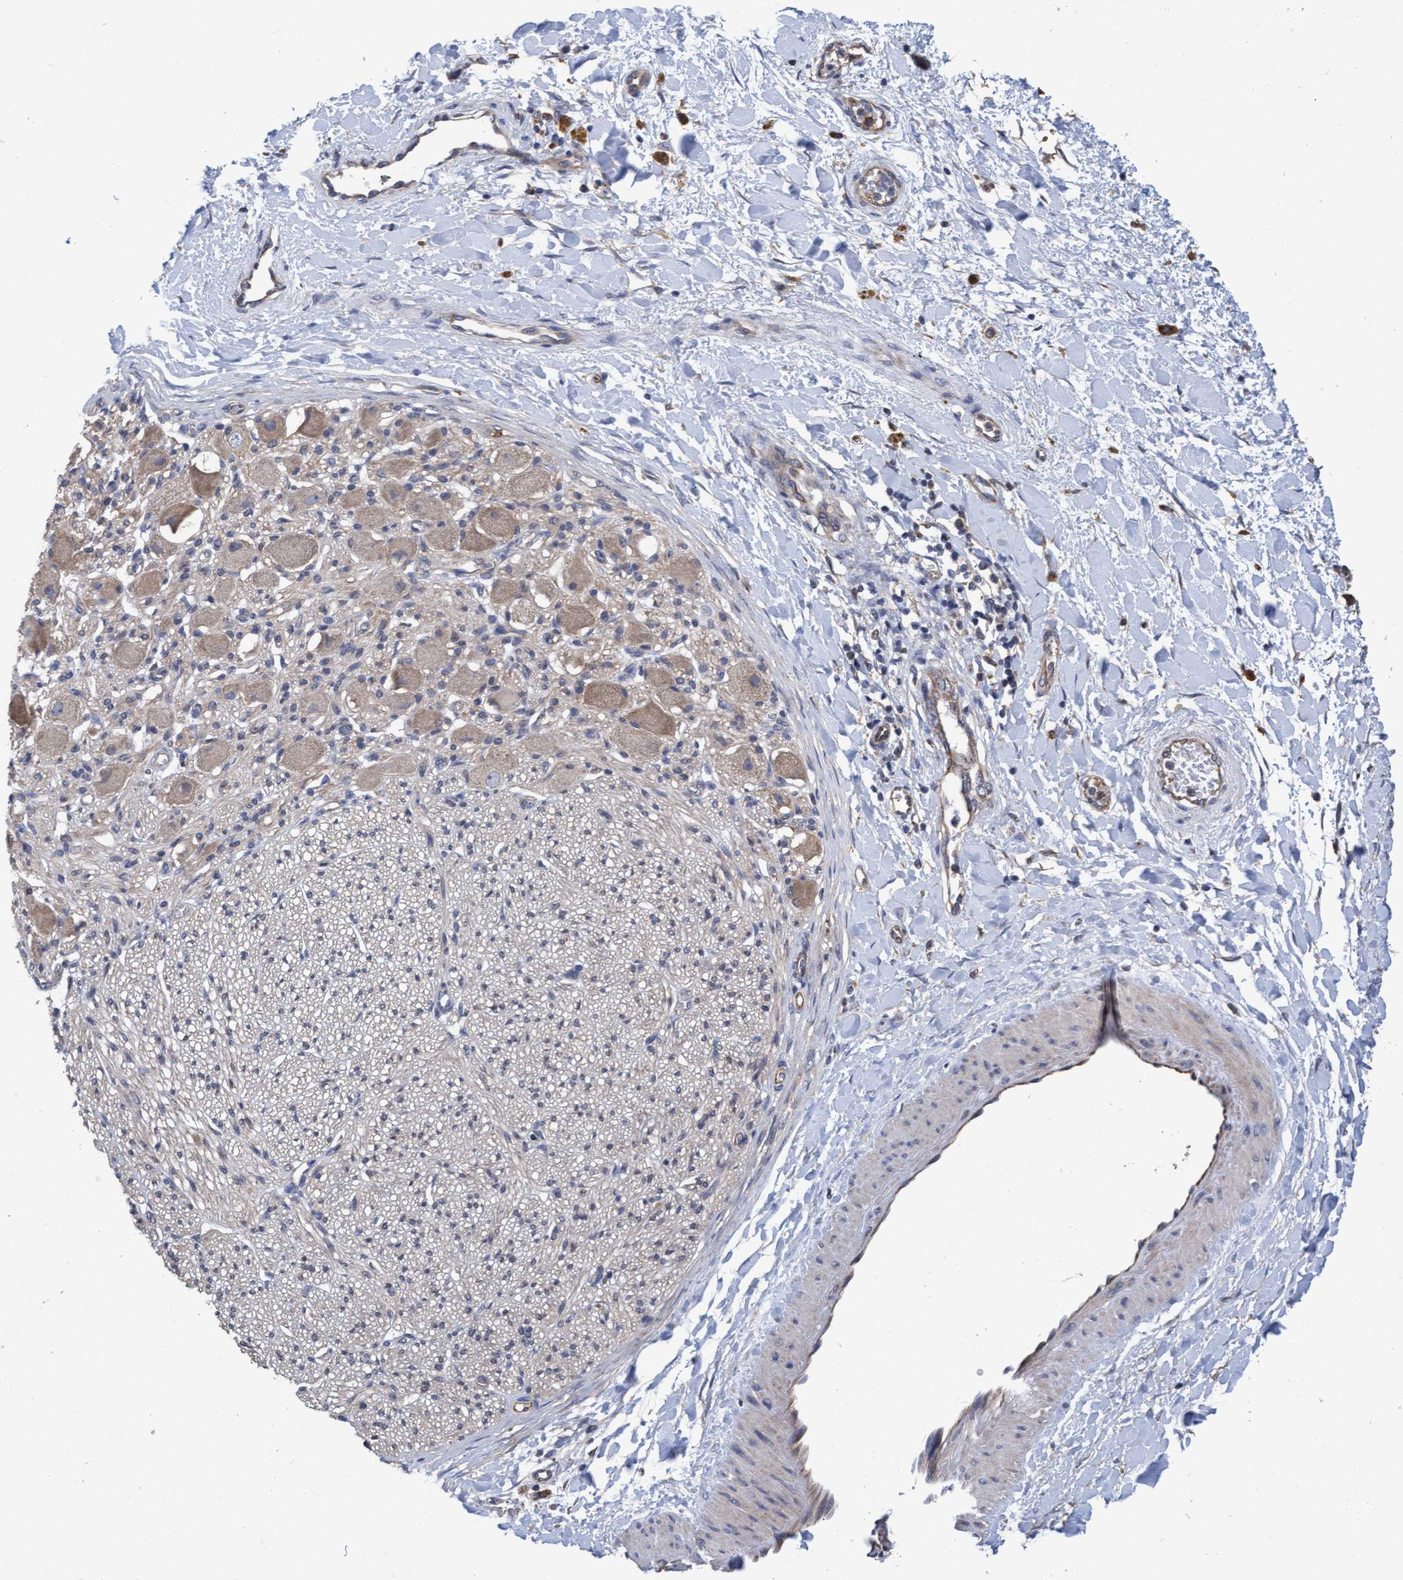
{"staining": {"intensity": "weak", "quantity": ">75%", "location": "cytoplasmic/membranous"}, "tissue": "soft tissue", "cell_type": "Fibroblasts", "image_type": "normal", "snomed": [{"axis": "morphology", "description": "Normal tissue, NOS"}, {"axis": "topography", "description": "Adipose tissue"}], "caption": "The micrograph displays immunohistochemical staining of unremarkable soft tissue. There is weak cytoplasmic/membranous expression is present in about >75% of fibroblasts.", "gene": "MRPL38", "patient": {"sex": "female", "age": 57}}